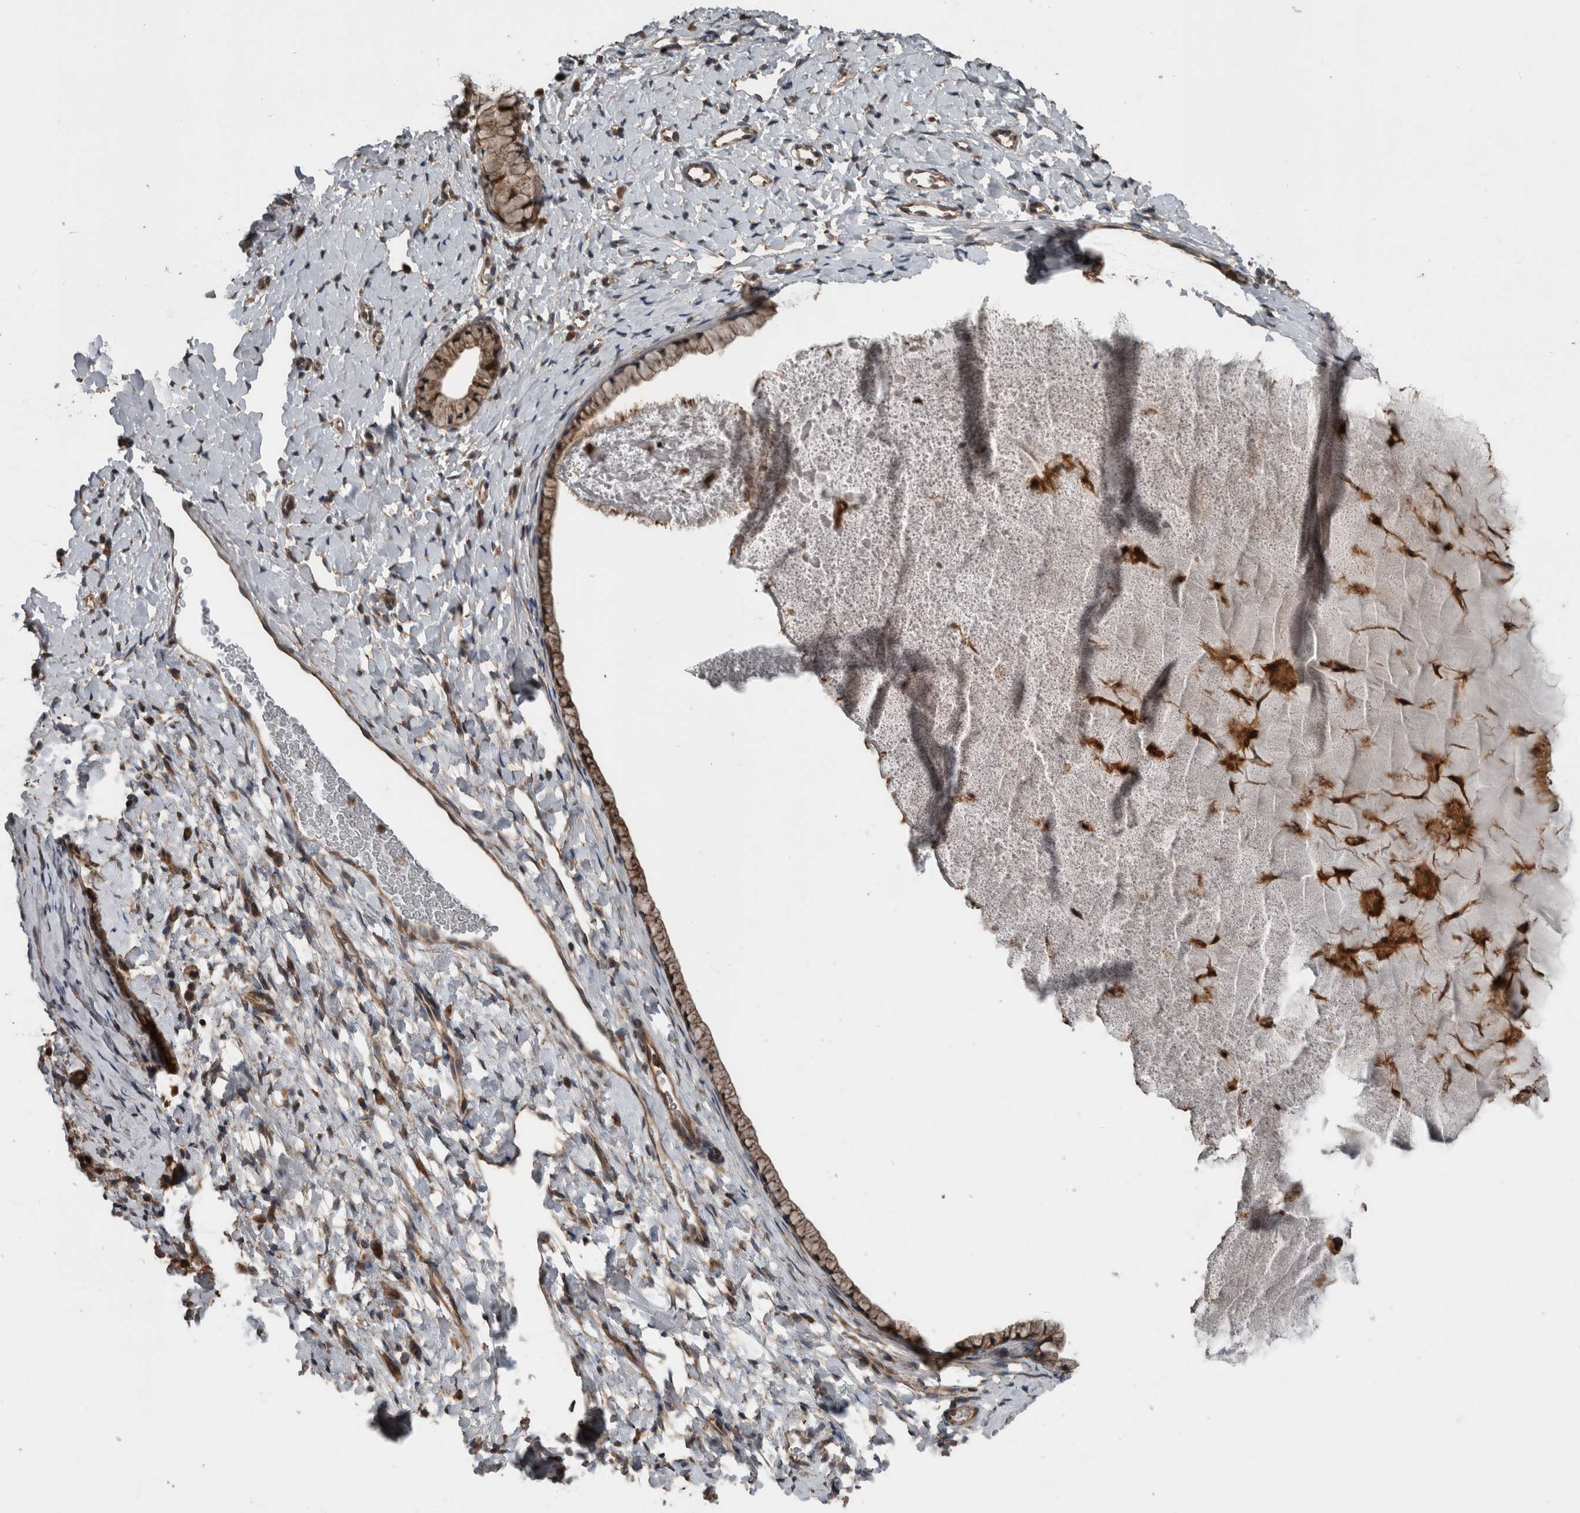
{"staining": {"intensity": "weak", "quantity": ">75%", "location": "cytoplasmic/membranous"}, "tissue": "cervix", "cell_type": "Glandular cells", "image_type": "normal", "snomed": [{"axis": "morphology", "description": "Normal tissue, NOS"}, {"axis": "topography", "description": "Cervix"}], "caption": "The histopathology image shows staining of normal cervix, revealing weak cytoplasmic/membranous protein staining (brown color) within glandular cells. The staining was performed using DAB, with brown indicating positive protein expression. Nuclei are stained blue with hematoxylin.", "gene": "RIOK3", "patient": {"sex": "female", "age": 72}}